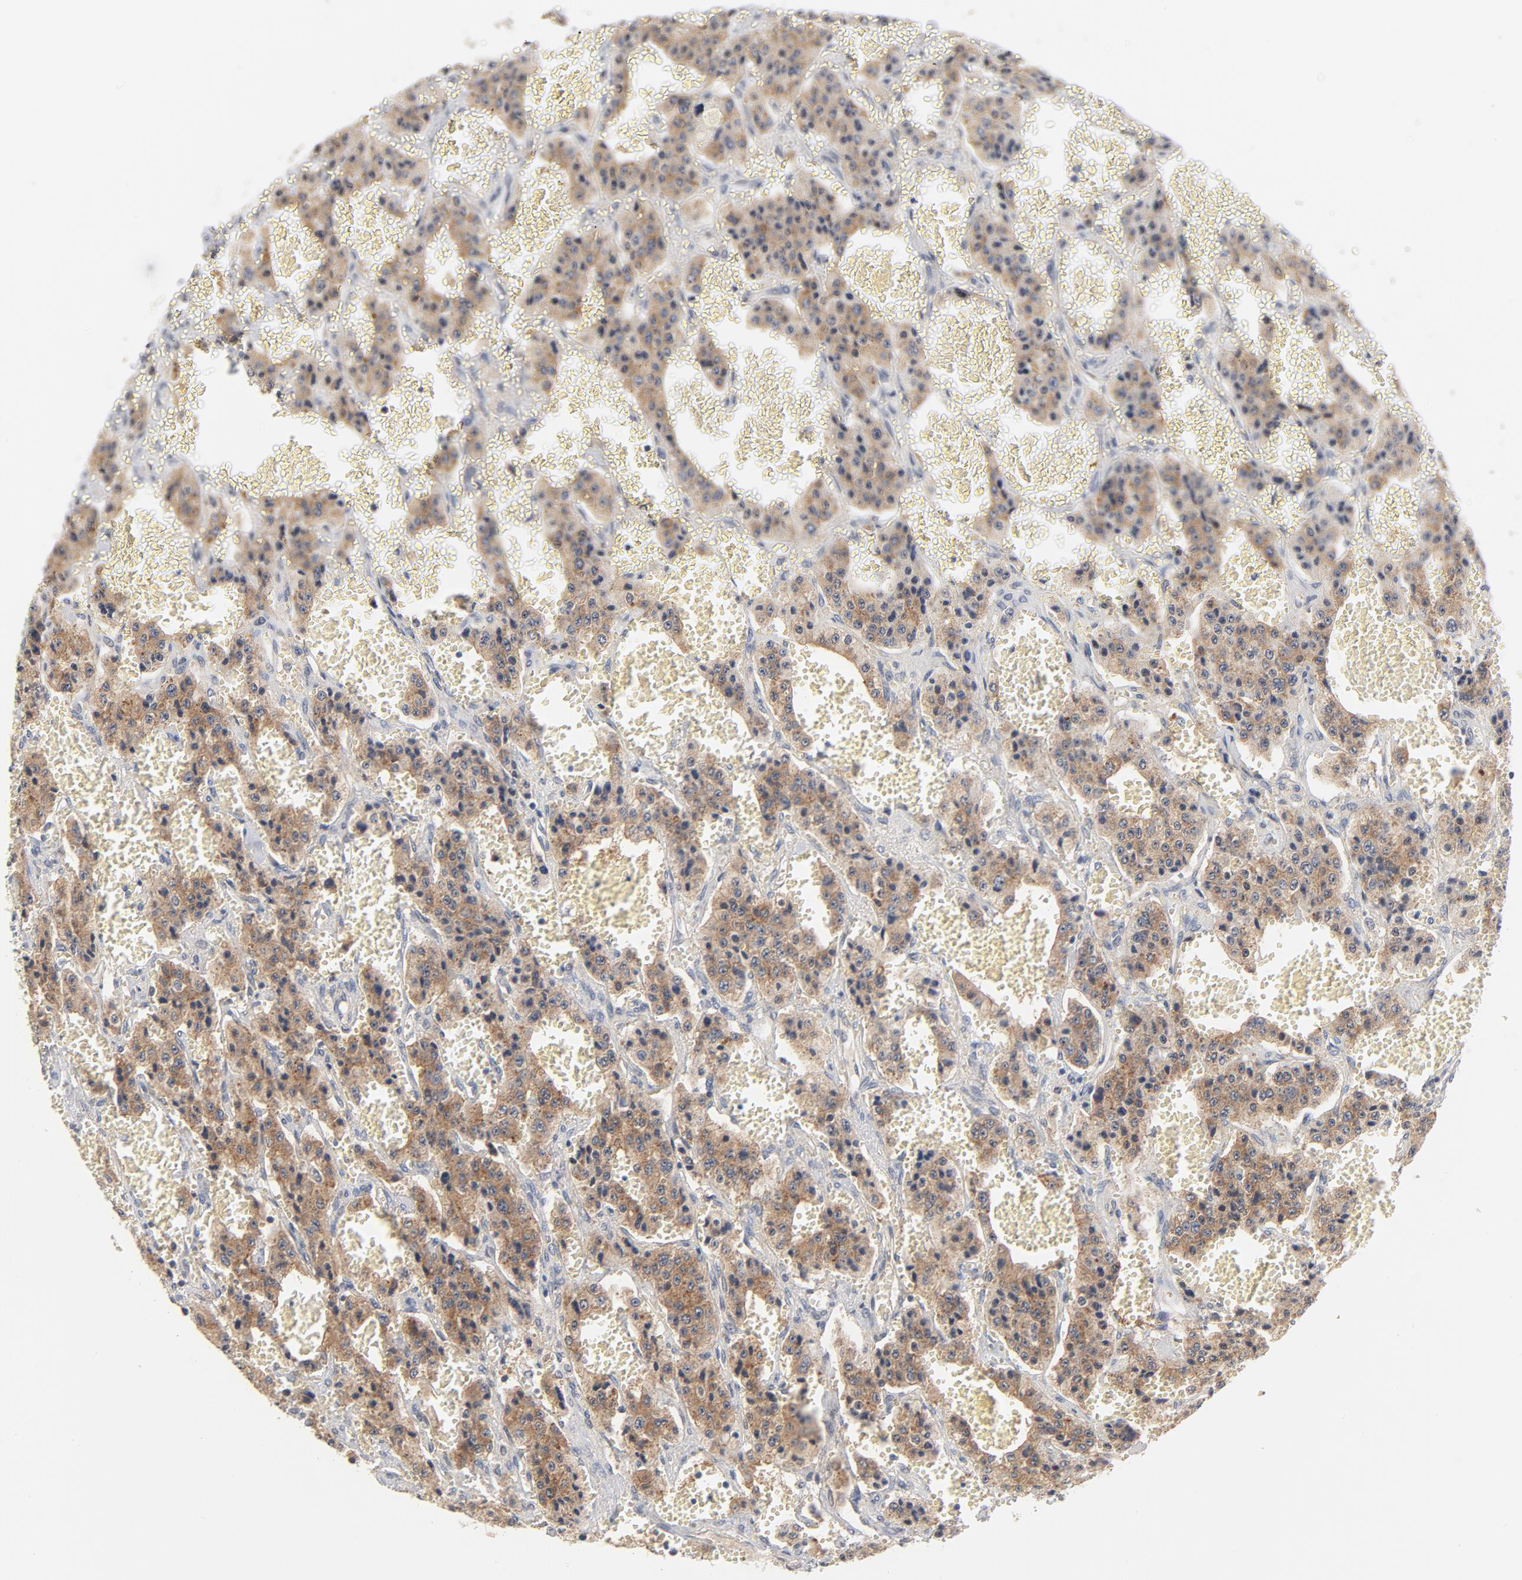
{"staining": {"intensity": "moderate", "quantity": ">75%", "location": "cytoplasmic/membranous"}, "tissue": "carcinoid", "cell_type": "Tumor cells", "image_type": "cancer", "snomed": [{"axis": "morphology", "description": "Carcinoid, malignant, NOS"}, {"axis": "topography", "description": "Small intestine"}], "caption": "Carcinoid stained with DAB (3,3'-diaminobenzidine) immunohistochemistry (IHC) exhibits medium levels of moderate cytoplasmic/membranous staining in approximately >75% of tumor cells.", "gene": "UBL4A", "patient": {"sex": "male", "age": 52}}